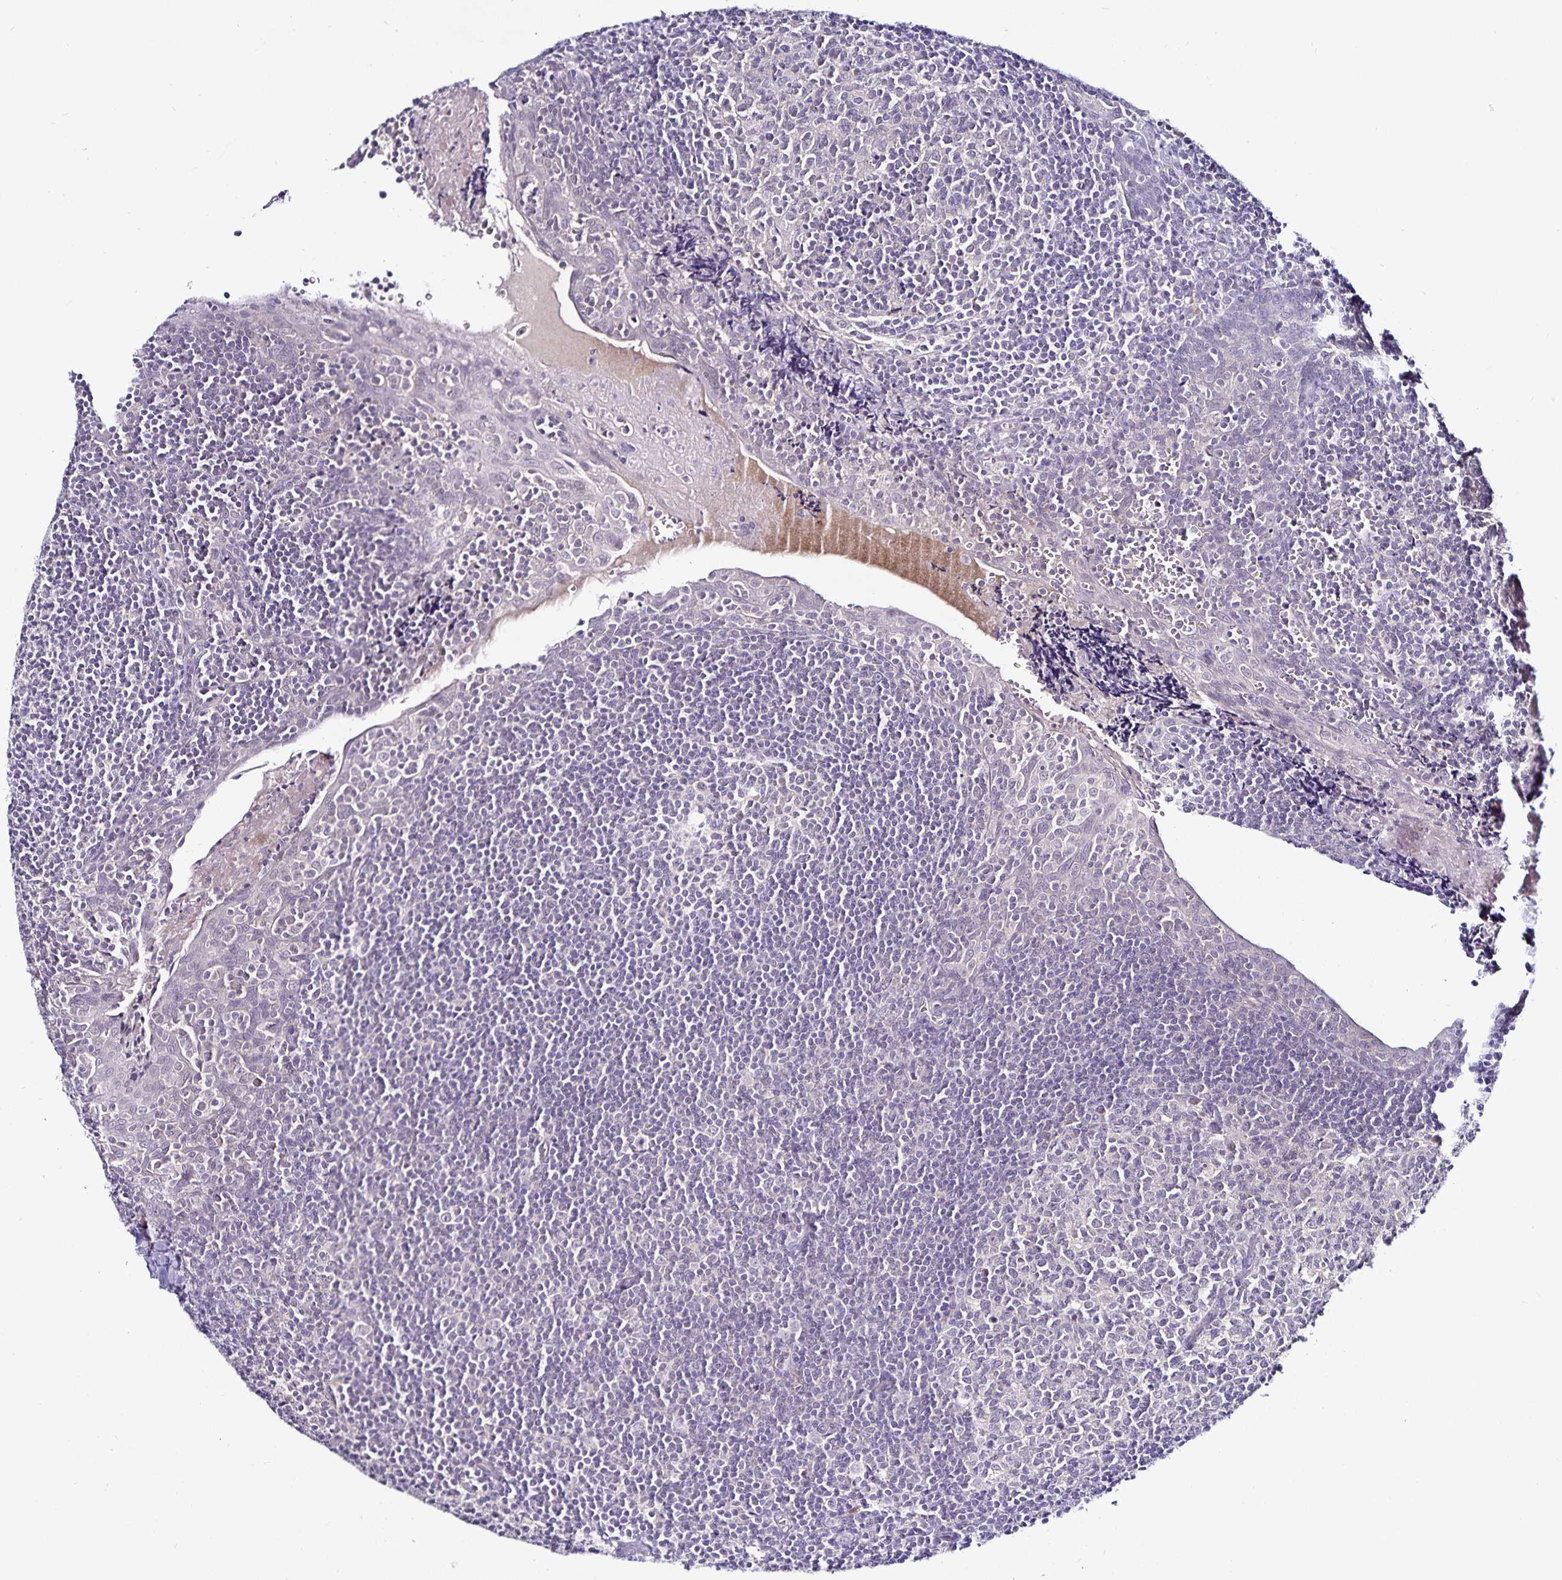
{"staining": {"intensity": "negative", "quantity": "none", "location": "none"}, "tissue": "tonsil", "cell_type": "Germinal center cells", "image_type": "normal", "snomed": [{"axis": "morphology", "description": "Normal tissue, NOS"}, {"axis": "morphology", "description": "Inflammation, NOS"}, {"axis": "topography", "description": "Tonsil"}], "caption": "Immunohistochemical staining of benign human tonsil exhibits no significant staining in germinal center cells.", "gene": "ACSL5", "patient": {"sex": "female", "age": 31}}